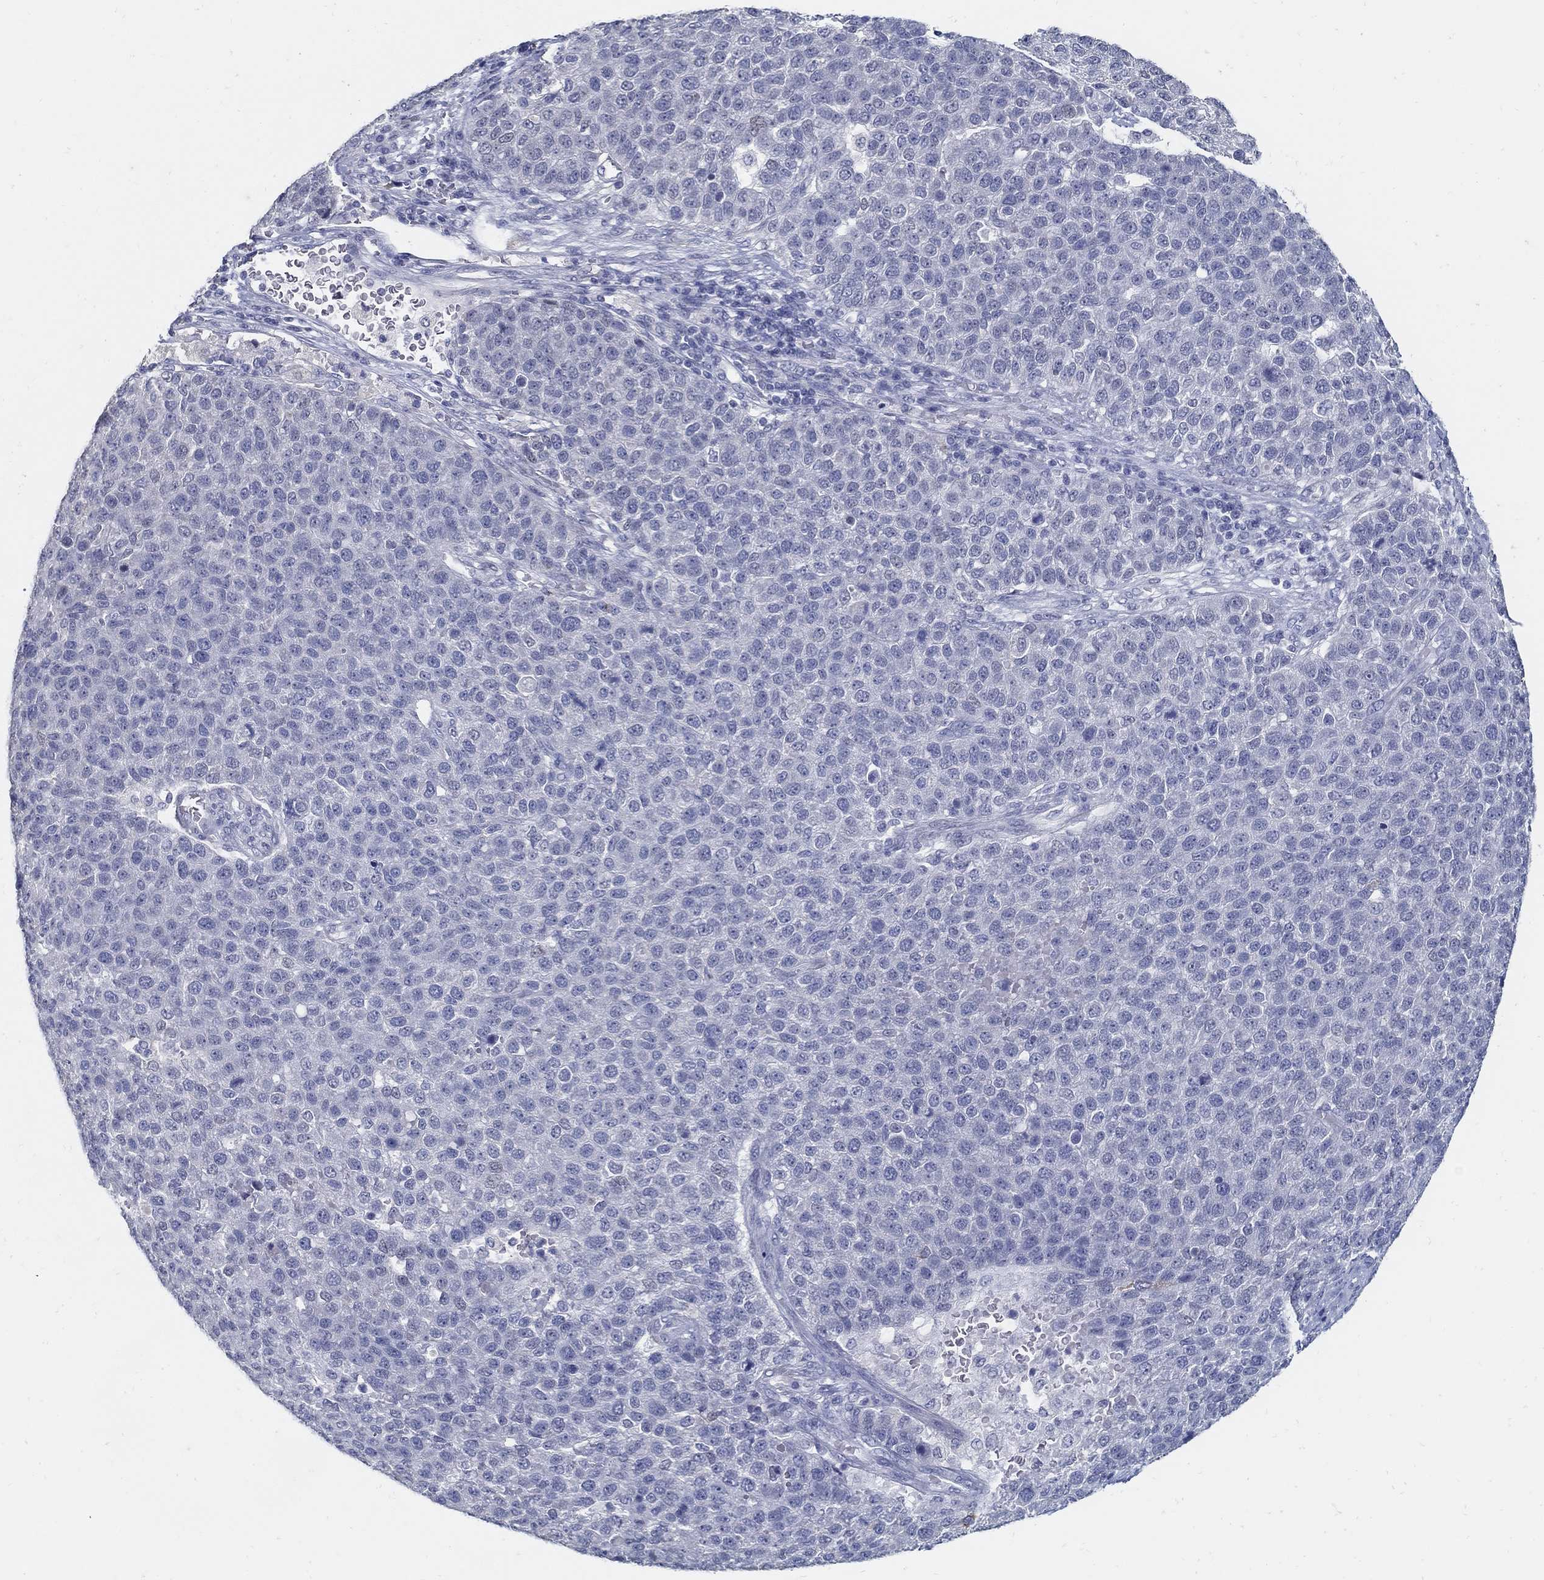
{"staining": {"intensity": "negative", "quantity": "none", "location": "none"}, "tissue": "pancreatic cancer", "cell_type": "Tumor cells", "image_type": "cancer", "snomed": [{"axis": "morphology", "description": "Adenocarcinoma, NOS"}, {"axis": "topography", "description": "Pancreas"}], "caption": "Image shows no protein staining in tumor cells of pancreatic cancer (adenocarcinoma) tissue. (DAB immunohistochemistry (IHC) visualized using brightfield microscopy, high magnification).", "gene": "USP29", "patient": {"sex": "female", "age": 61}}